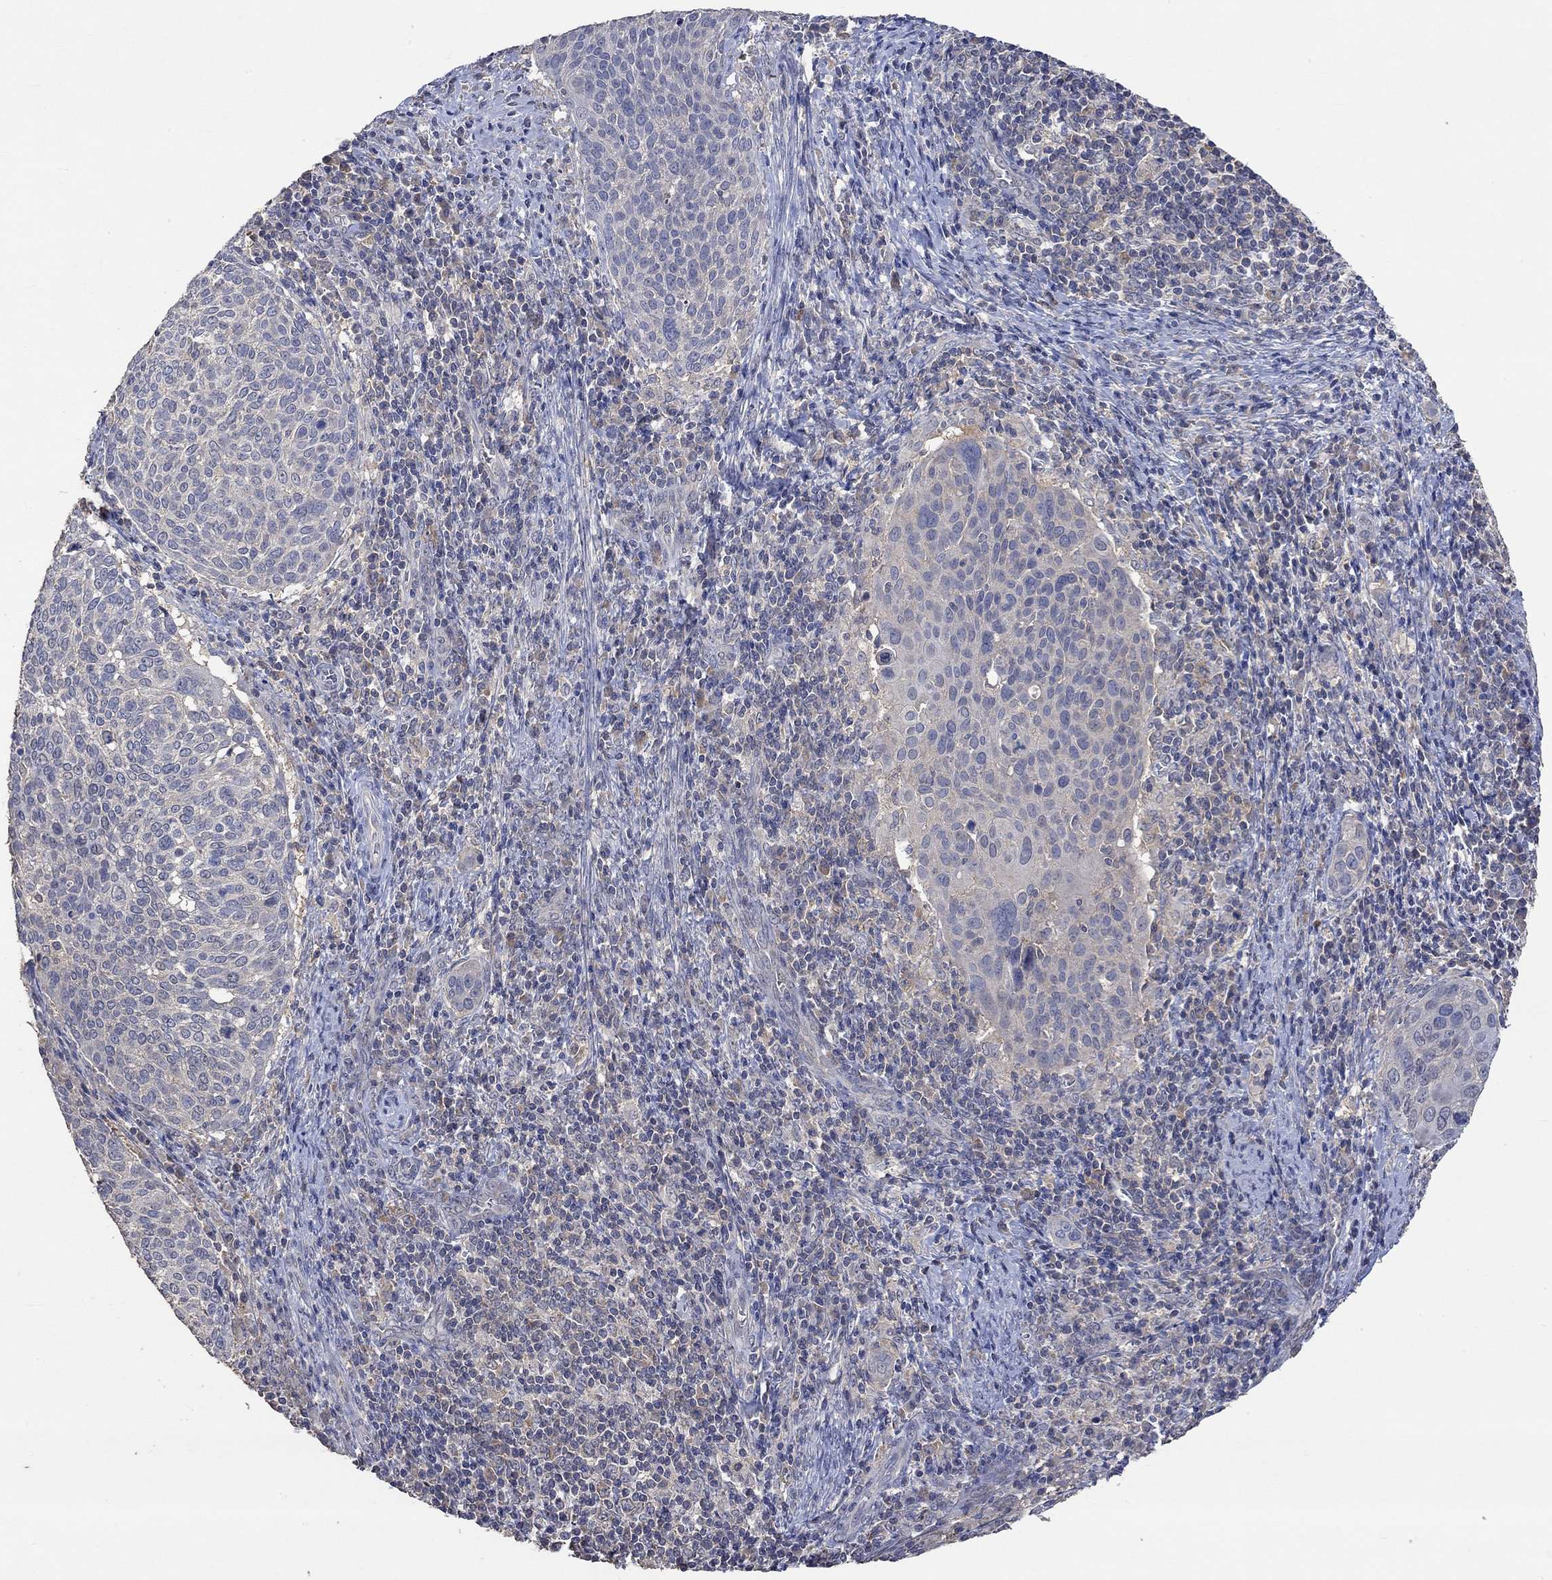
{"staining": {"intensity": "negative", "quantity": "none", "location": "none"}, "tissue": "cervical cancer", "cell_type": "Tumor cells", "image_type": "cancer", "snomed": [{"axis": "morphology", "description": "Squamous cell carcinoma, NOS"}, {"axis": "topography", "description": "Cervix"}], "caption": "Tumor cells show no significant protein staining in squamous cell carcinoma (cervical). Nuclei are stained in blue.", "gene": "PTPN20", "patient": {"sex": "female", "age": 39}}